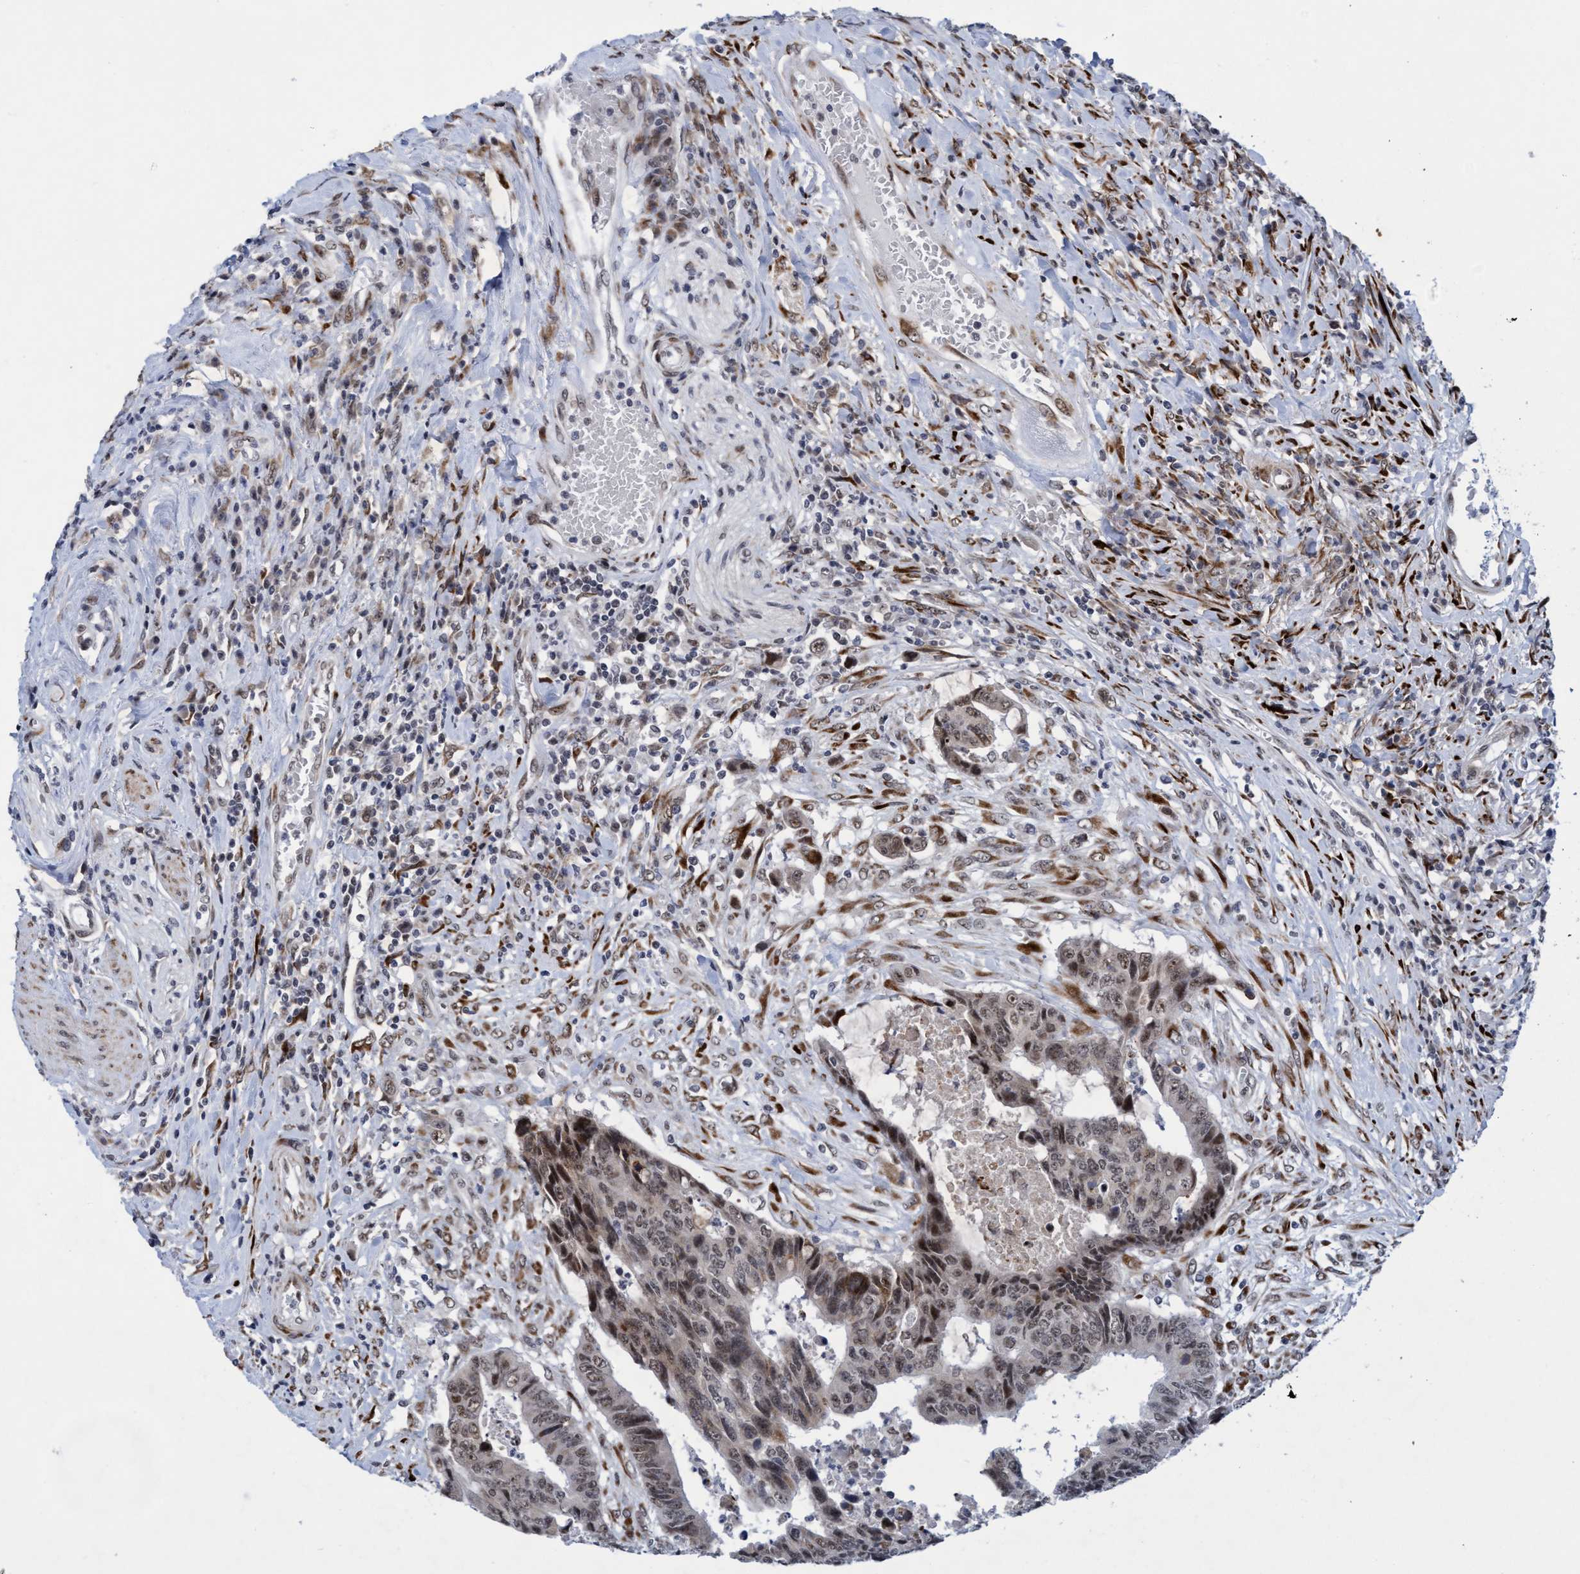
{"staining": {"intensity": "weak", "quantity": ">75%", "location": "nuclear"}, "tissue": "colorectal cancer", "cell_type": "Tumor cells", "image_type": "cancer", "snomed": [{"axis": "morphology", "description": "Adenocarcinoma, NOS"}, {"axis": "topography", "description": "Rectum"}], "caption": "A brown stain labels weak nuclear staining of a protein in human adenocarcinoma (colorectal) tumor cells.", "gene": "GLT6D1", "patient": {"sex": "male", "age": 84}}